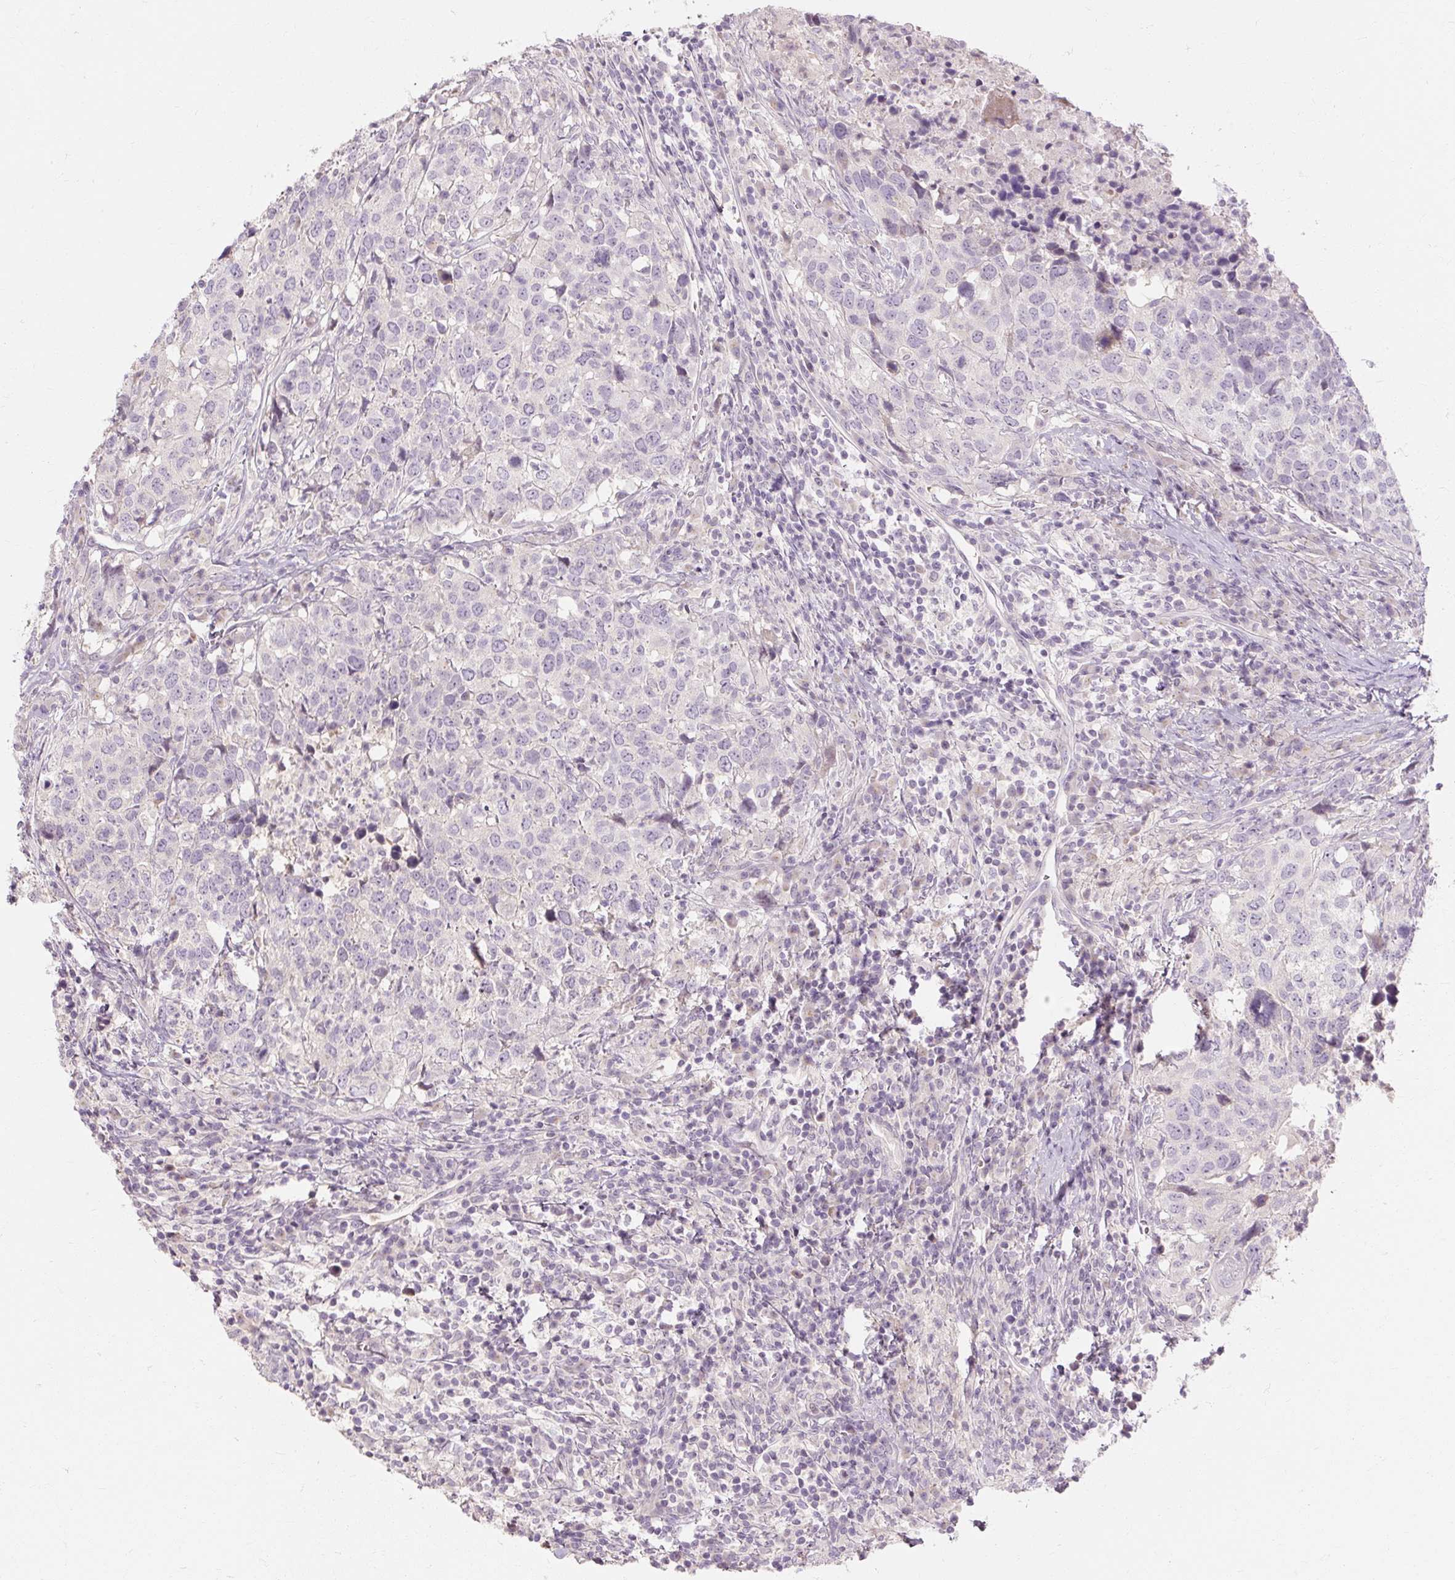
{"staining": {"intensity": "negative", "quantity": "none", "location": "none"}, "tissue": "head and neck cancer", "cell_type": "Tumor cells", "image_type": "cancer", "snomed": [{"axis": "morphology", "description": "Normal tissue, NOS"}, {"axis": "morphology", "description": "Squamous cell carcinoma, NOS"}, {"axis": "topography", "description": "Skeletal muscle"}, {"axis": "topography", "description": "Vascular tissue"}, {"axis": "topography", "description": "Peripheral nerve tissue"}, {"axis": "topography", "description": "Head-Neck"}], "caption": "DAB immunohistochemical staining of human squamous cell carcinoma (head and neck) exhibits no significant positivity in tumor cells.", "gene": "CAPN3", "patient": {"sex": "male", "age": 66}}